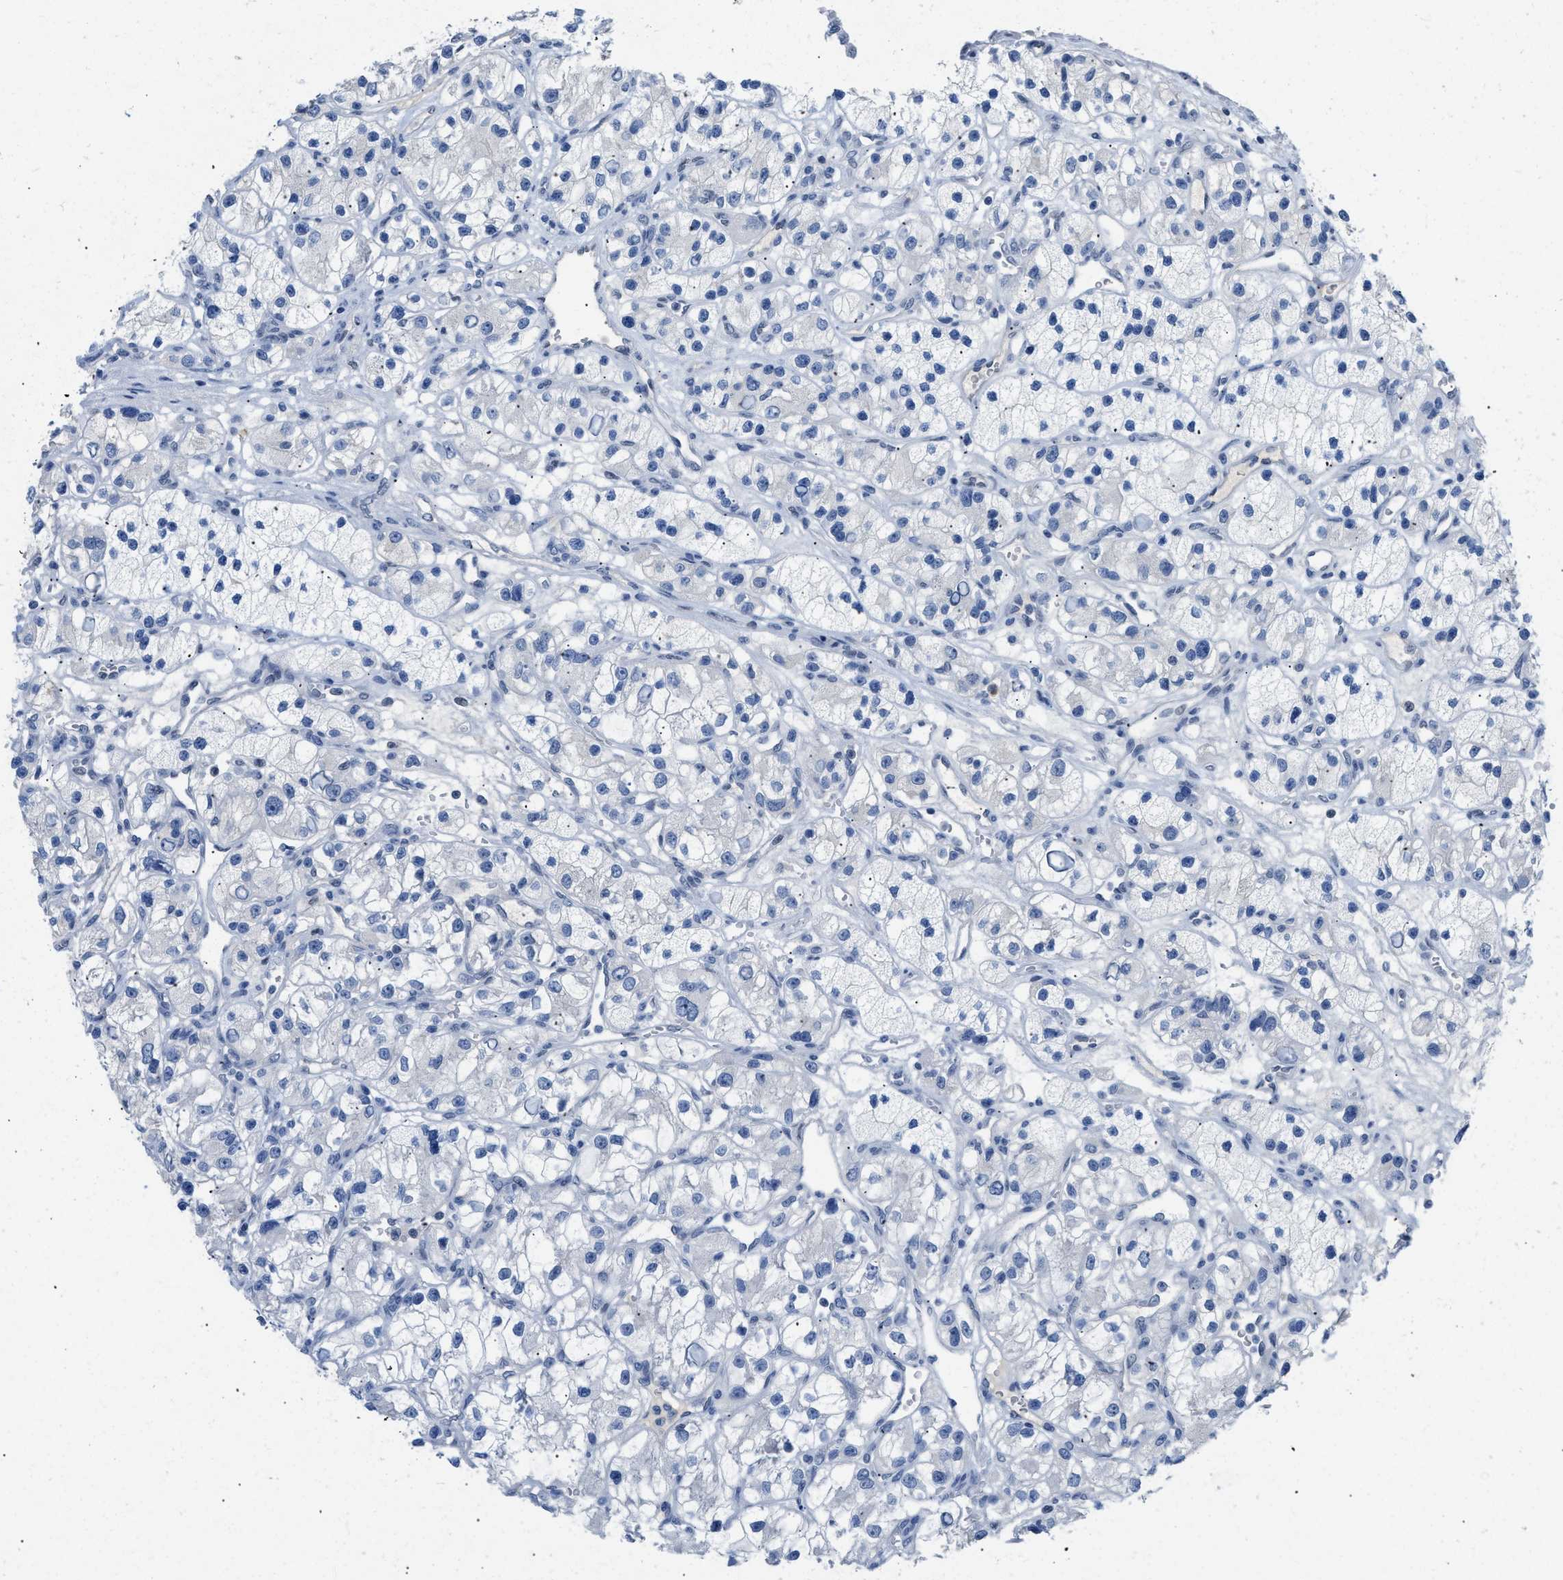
{"staining": {"intensity": "negative", "quantity": "none", "location": "none"}, "tissue": "renal cancer", "cell_type": "Tumor cells", "image_type": "cancer", "snomed": [{"axis": "morphology", "description": "Adenocarcinoma, NOS"}, {"axis": "topography", "description": "Kidney"}], "caption": "Tumor cells show no significant protein positivity in renal adenocarcinoma.", "gene": "BOLL", "patient": {"sex": "female", "age": 57}}